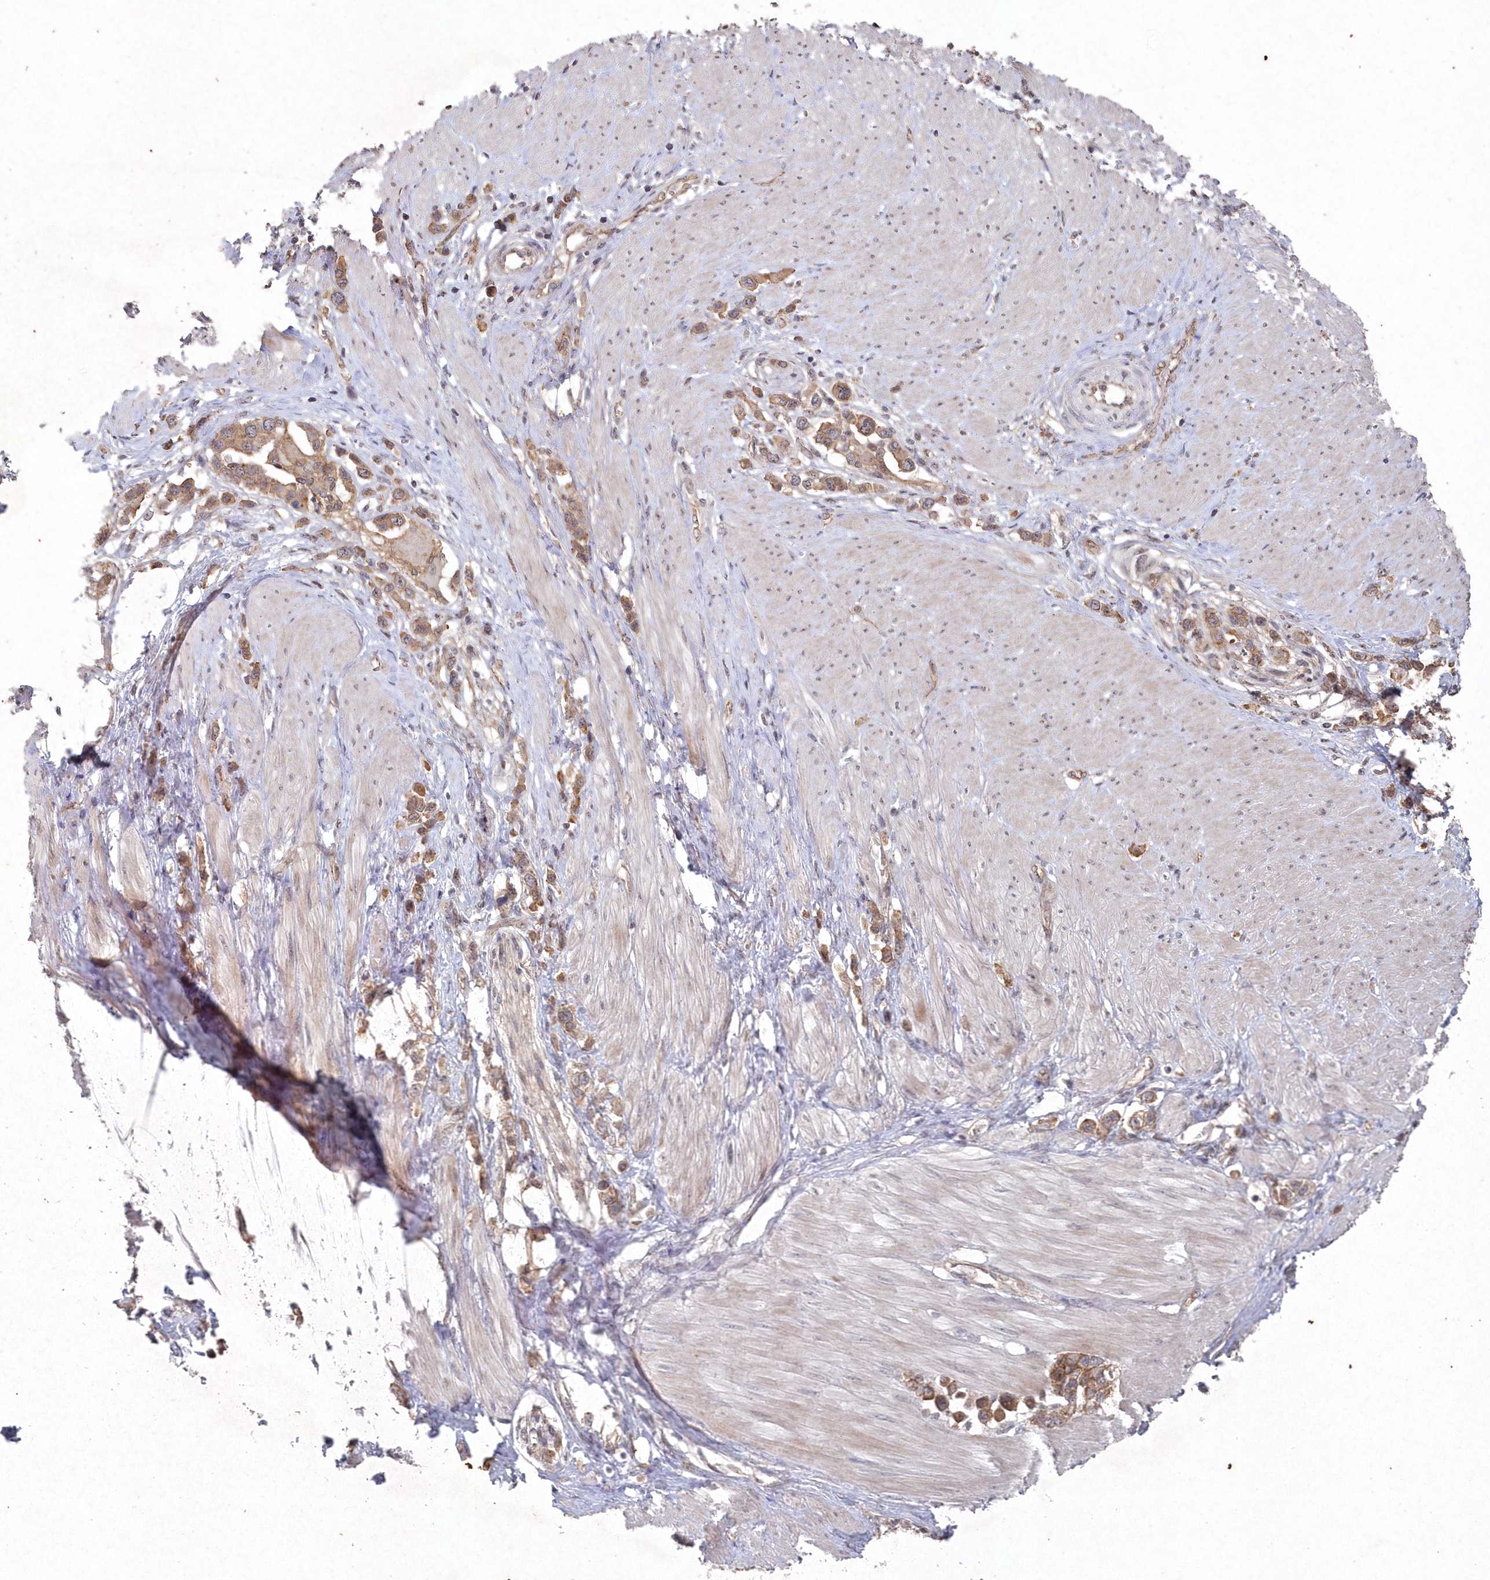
{"staining": {"intensity": "moderate", "quantity": ">75%", "location": "cytoplasmic/membranous"}, "tissue": "stomach cancer", "cell_type": "Tumor cells", "image_type": "cancer", "snomed": [{"axis": "morphology", "description": "Adenocarcinoma, NOS"}, {"axis": "topography", "description": "Stomach"}], "caption": "Adenocarcinoma (stomach) stained with DAB (3,3'-diaminobenzidine) immunohistochemistry demonstrates medium levels of moderate cytoplasmic/membranous staining in approximately >75% of tumor cells.", "gene": "VSIG2", "patient": {"sex": "female", "age": 65}}